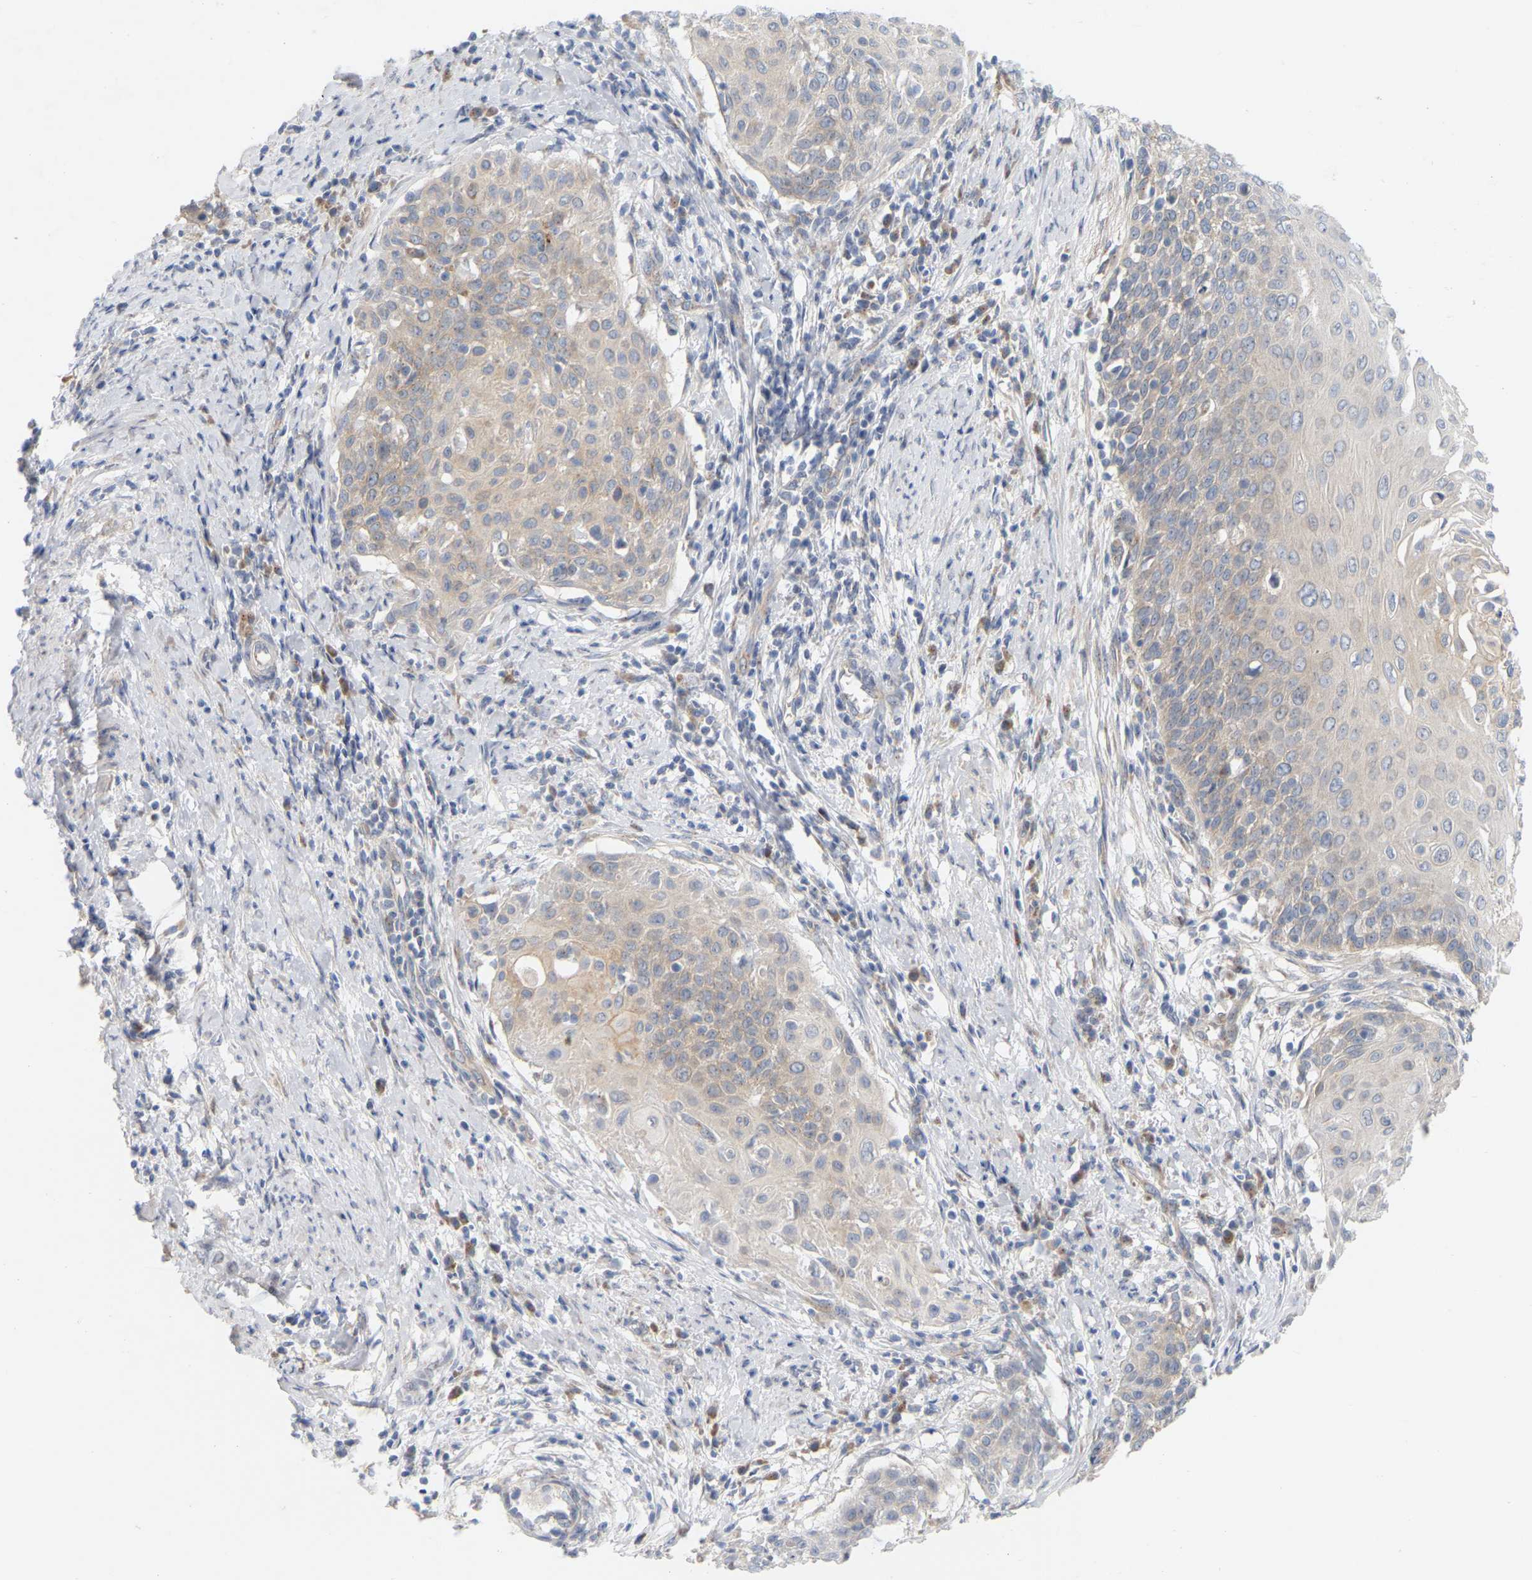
{"staining": {"intensity": "weak", "quantity": ">75%", "location": "cytoplasmic/membranous"}, "tissue": "cervical cancer", "cell_type": "Tumor cells", "image_type": "cancer", "snomed": [{"axis": "morphology", "description": "Squamous cell carcinoma, NOS"}, {"axis": "topography", "description": "Cervix"}], "caption": "A micrograph of squamous cell carcinoma (cervical) stained for a protein reveals weak cytoplasmic/membranous brown staining in tumor cells. The staining was performed using DAB, with brown indicating positive protein expression. Nuclei are stained blue with hematoxylin.", "gene": "MINDY4", "patient": {"sex": "female", "age": 39}}